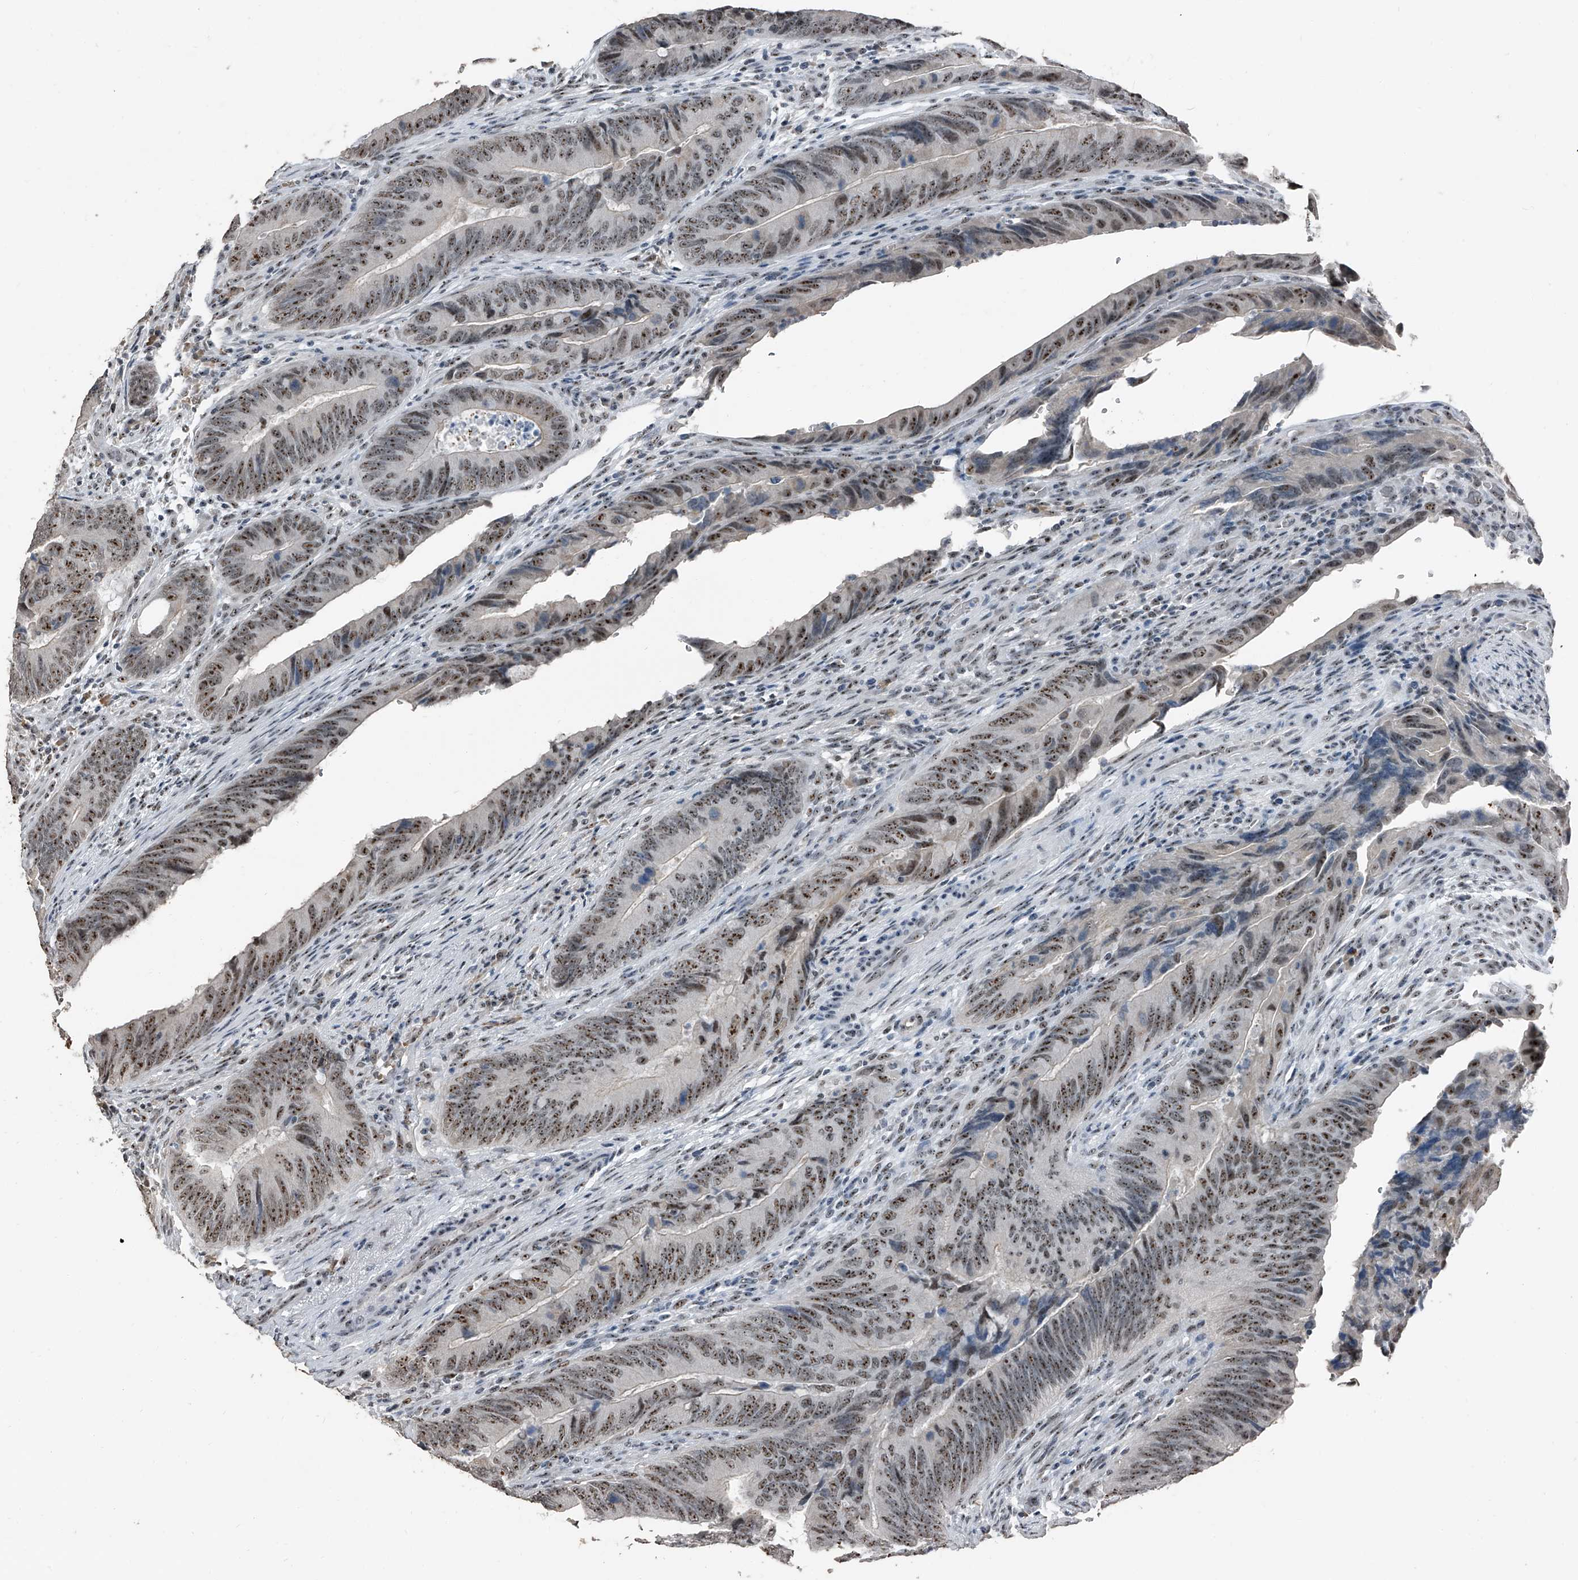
{"staining": {"intensity": "moderate", "quantity": ">75%", "location": "nuclear"}, "tissue": "colorectal cancer", "cell_type": "Tumor cells", "image_type": "cancer", "snomed": [{"axis": "morphology", "description": "Normal tissue, NOS"}, {"axis": "morphology", "description": "Adenocarcinoma, NOS"}, {"axis": "topography", "description": "Colon"}], "caption": "This micrograph shows immunohistochemistry staining of colorectal cancer (adenocarcinoma), with medium moderate nuclear staining in about >75% of tumor cells.", "gene": "TCOF1", "patient": {"sex": "male", "age": 56}}